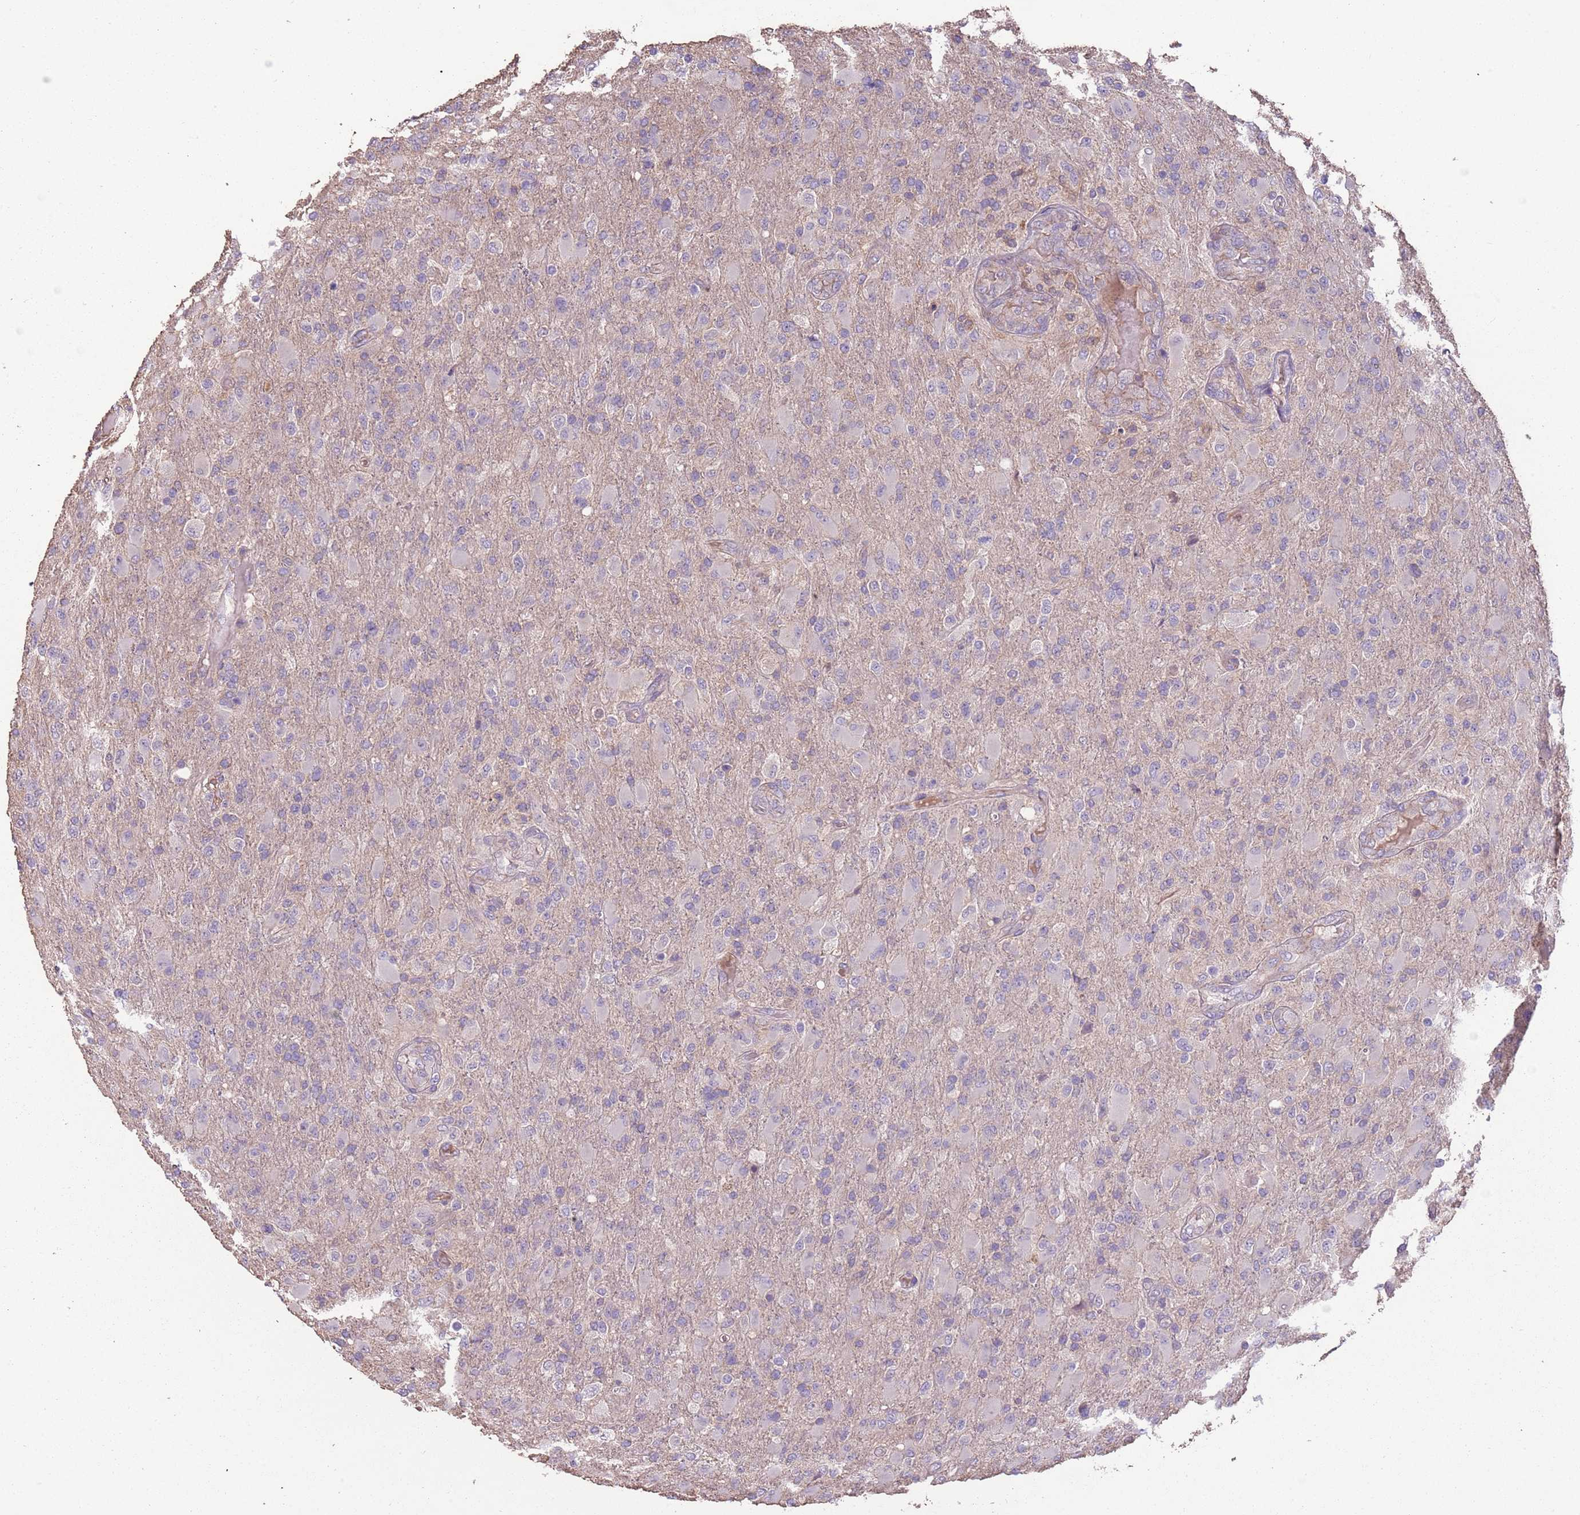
{"staining": {"intensity": "negative", "quantity": "none", "location": "none"}, "tissue": "glioma", "cell_type": "Tumor cells", "image_type": "cancer", "snomed": [{"axis": "morphology", "description": "Glioma, malignant, Low grade"}, {"axis": "topography", "description": "Brain"}], "caption": "There is no significant positivity in tumor cells of glioma. The staining was performed using DAB (3,3'-diaminobenzidine) to visualize the protein expression in brown, while the nuclei were stained in blue with hematoxylin (Magnification: 20x).", "gene": "FECH", "patient": {"sex": "male", "age": 65}}